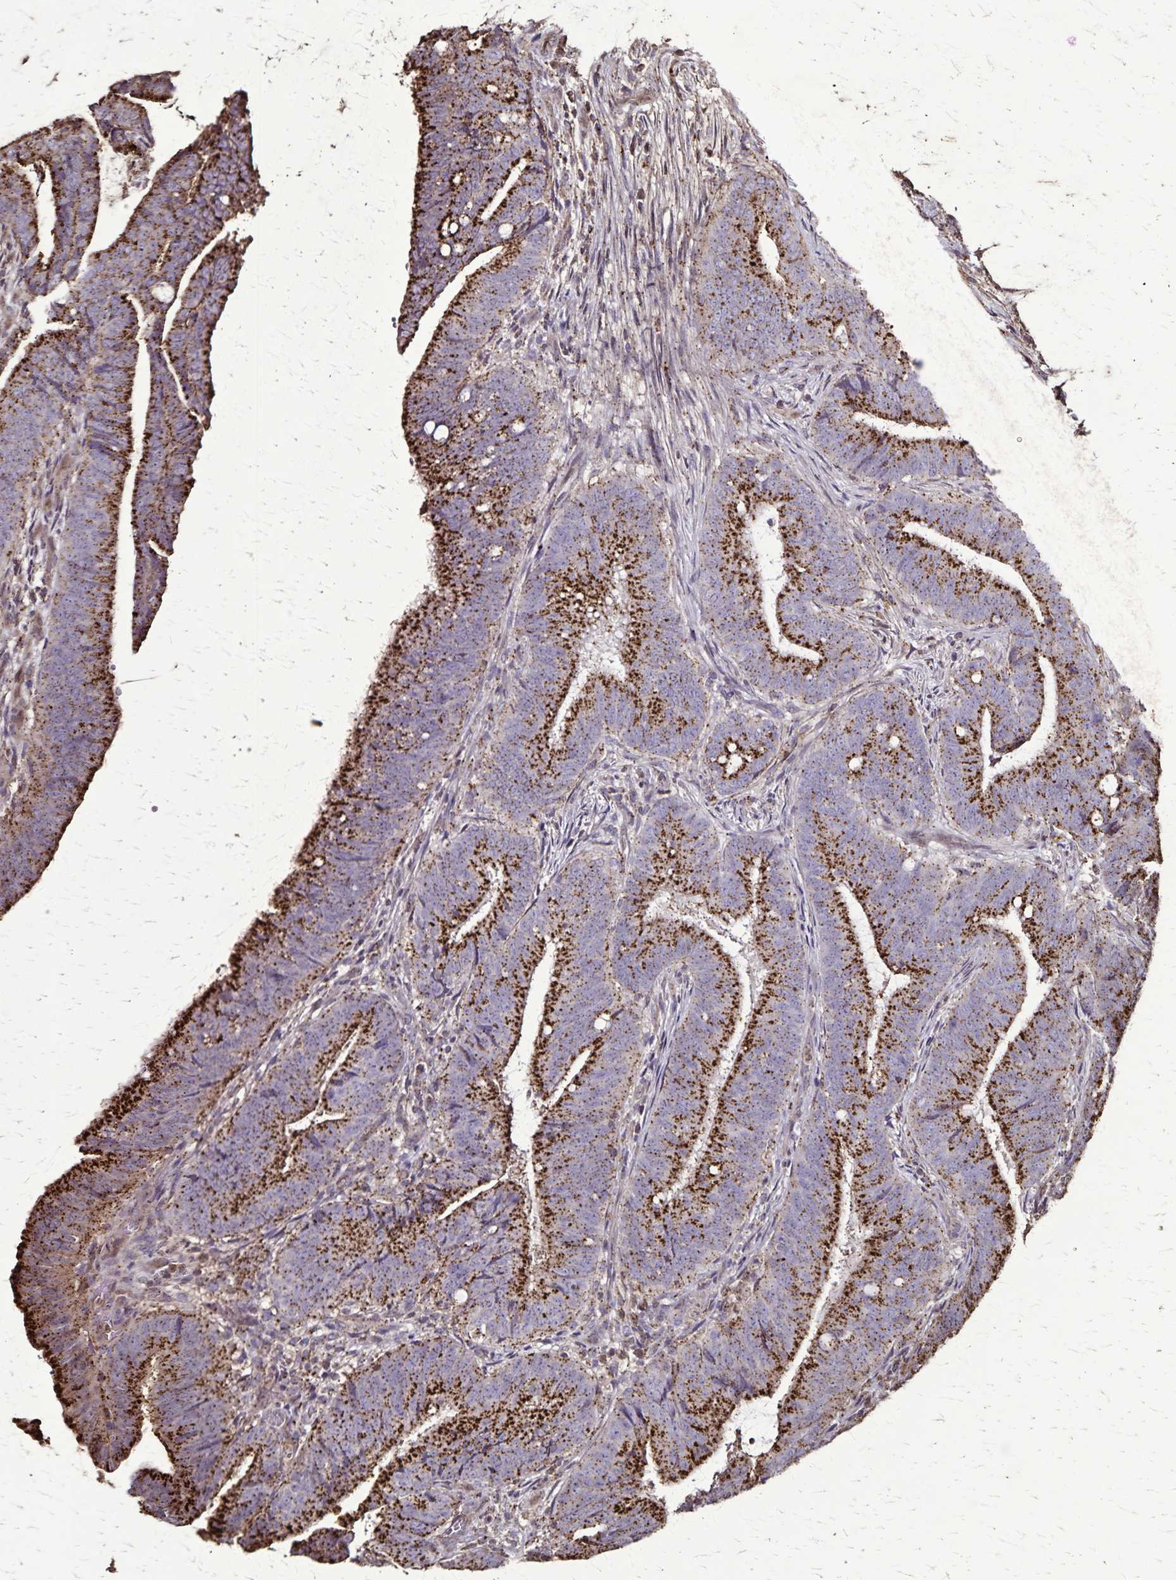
{"staining": {"intensity": "strong", "quantity": ">75%", "location": "cytoplasmic/membranous"}, "tissue": "colorectal cancer", "cell_type": "Tumor cells", "image_type": "cancer", "snomed": [{"axis": "morphology", "description": "Adenocarcinoma, NOS"}, {"axis": "topography", "description": "Colon"}], "caption": "High-power microscopy captured an immunohistochemistry micrograph of colorectal cancer, revealing strong cytoplasmic/membranous positivity in approximately >75% of tumor cells.", "gene": "CHMP1B", "patient": {"sex": "female", "age": 43}}